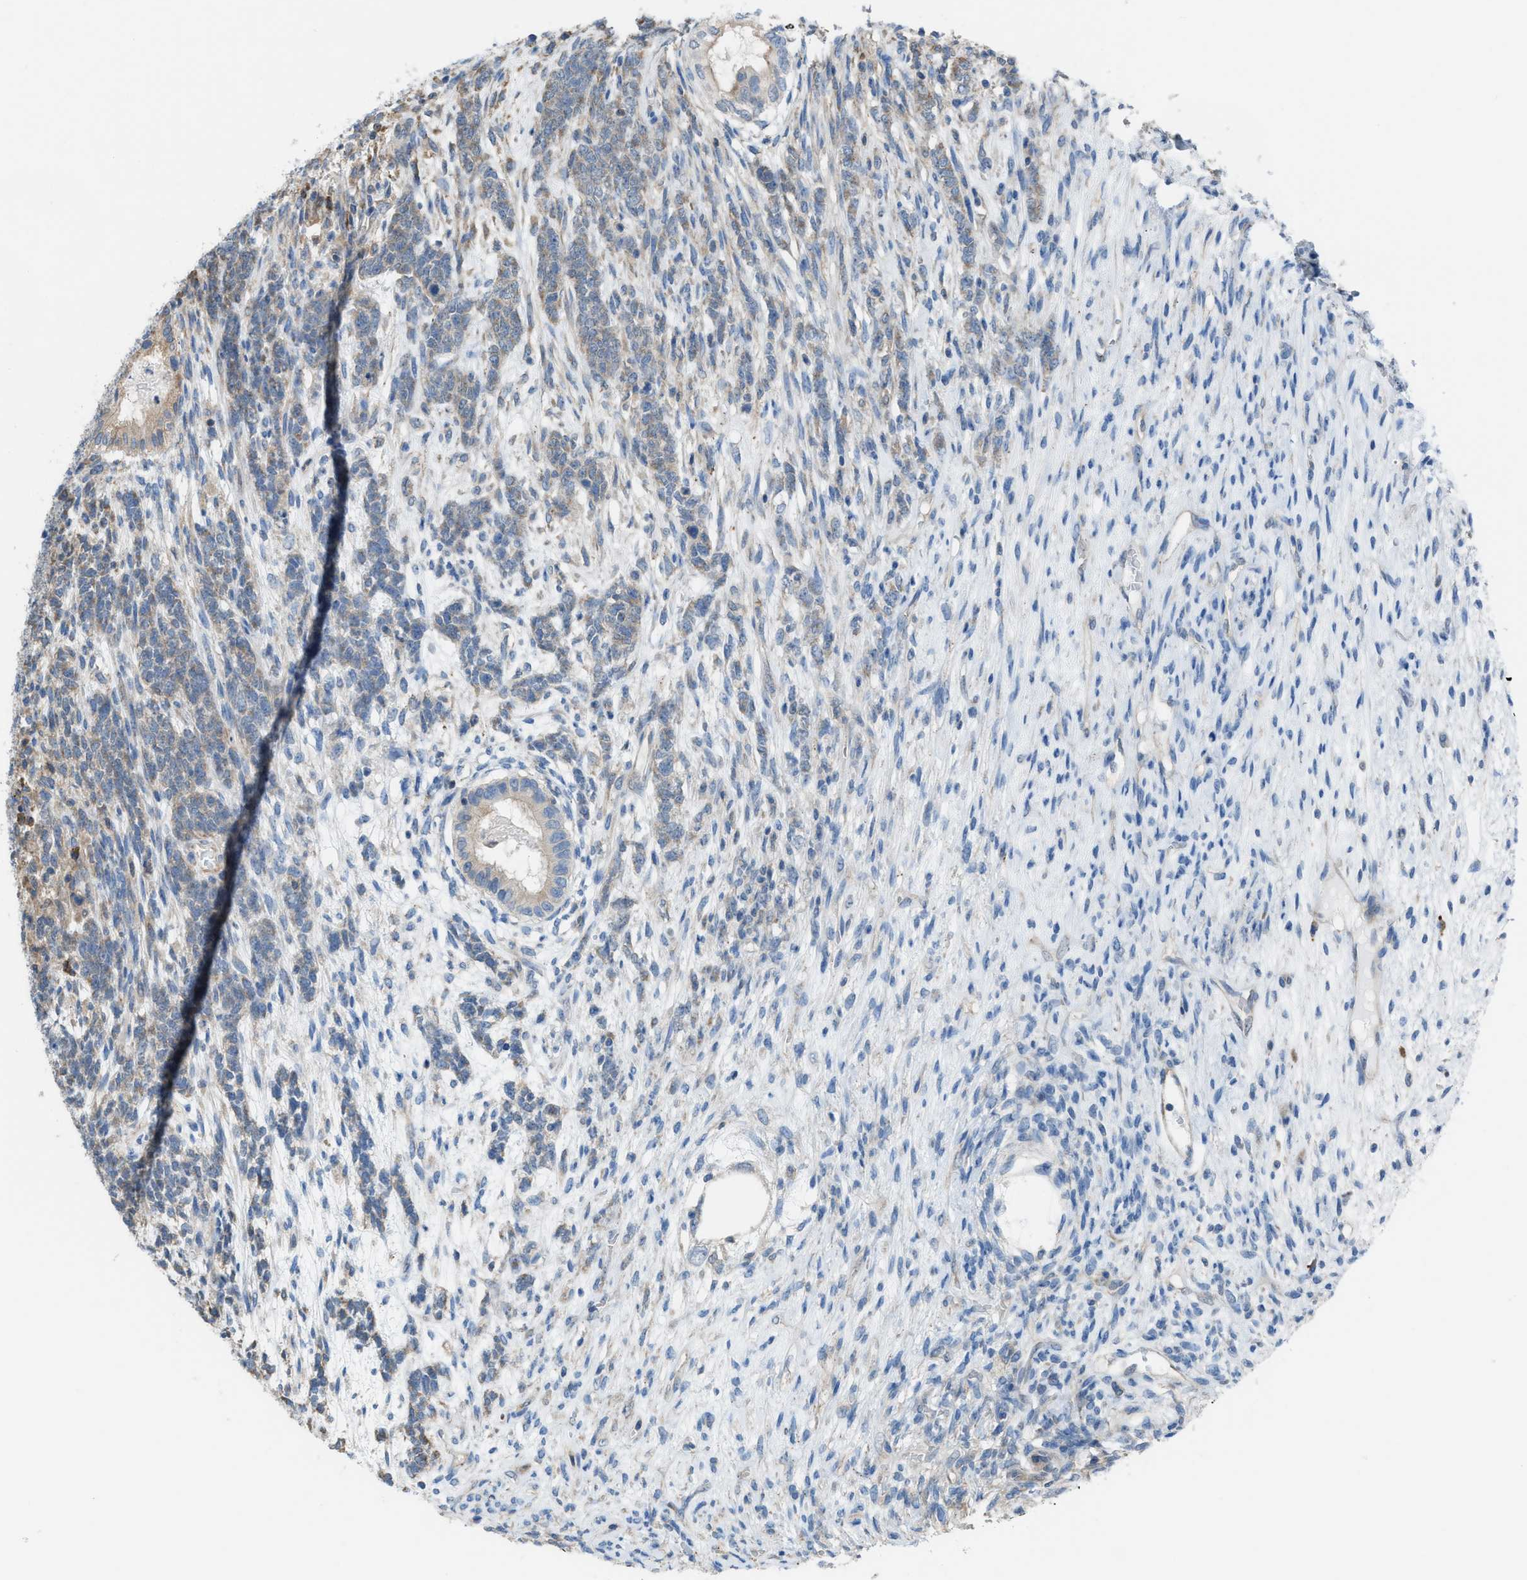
{"staining": {"intensity": "weak", "quantity": "<25%", "location": "cytoplasmic/membranous"}, "tissue": "testis cancer", "cell_type": "Tumor cells", "image_type": "cancer", "snomed": [{"axis": "morphology", "description": "Seminoma, NOS"}, {"axis": "topography", "description": "Testis"}], "caption": "High magnification brightfield microscopy of testis cancer stained with DAB (brown) and counterstained with hematoxylin (blue): tumor cells show no significant expression. (Brightfield microscopy of DAB immunohistochemistry (IHC) at high magnification).", "gene": "PLAA", "patient": {"sex": "male", "age": 28}}